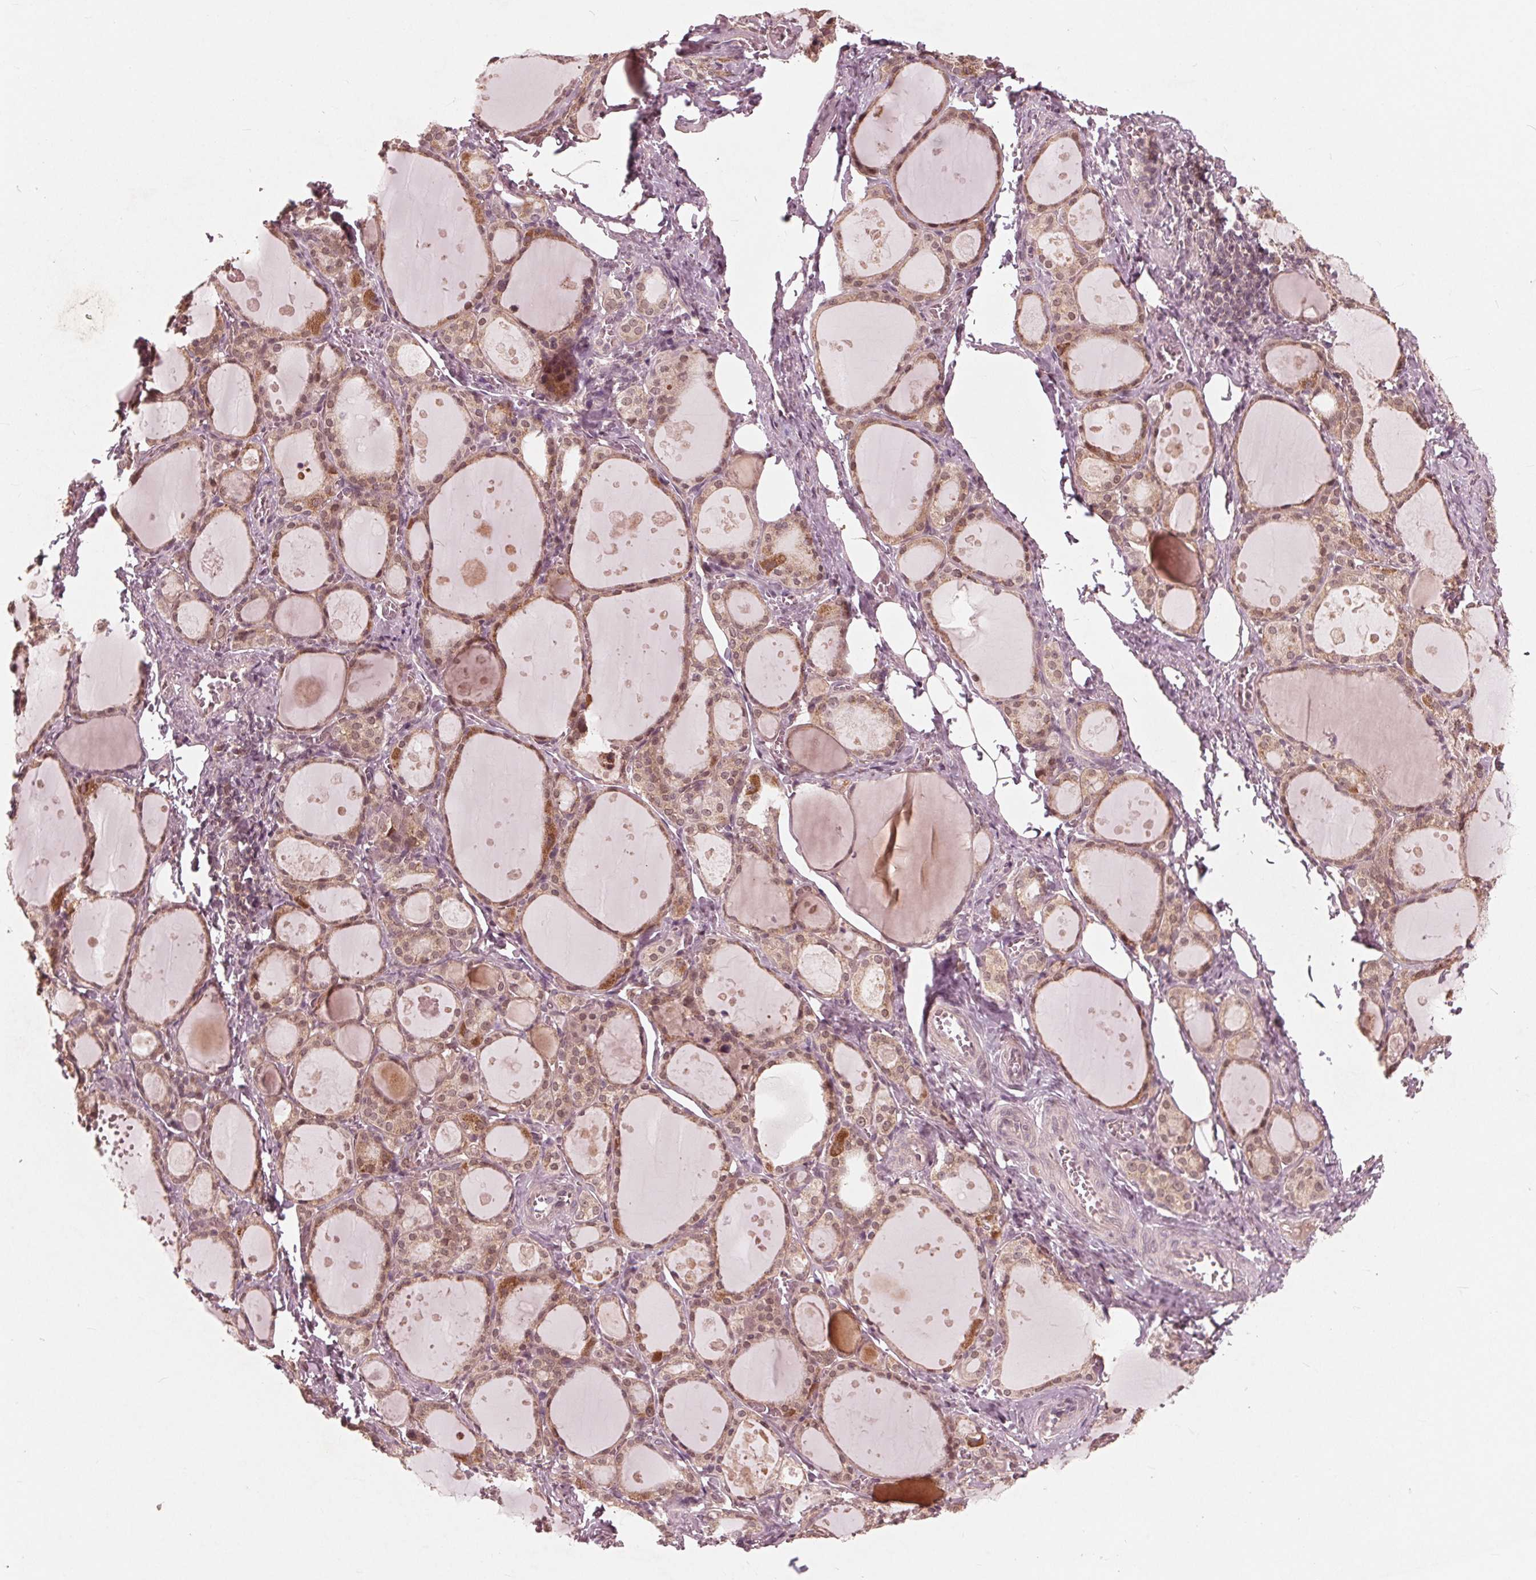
{"staining": {"intensity": "weak", "quantity": ">75%", "location": "cytoplasmic/membranous,nuclear"}, "tissue": "thyroid gland", "cell_type": "Glandular cells", "image_type": "normal", "snomed": [{"axis": "morphology", "description": "Normal tissue, NOS"}, {"axis": "topography", "description": "Thyroid gland"}], "caption": "A photomicrograph of human thyroid gland stained for a protein reveals weak cytoplasmic/membranous,nuclear brown staining in glandular cells. (IHC, brightfield microscopy, high magnification).", "gene": "UBALD1", "patient": {"sex": "male", "age": 68}}